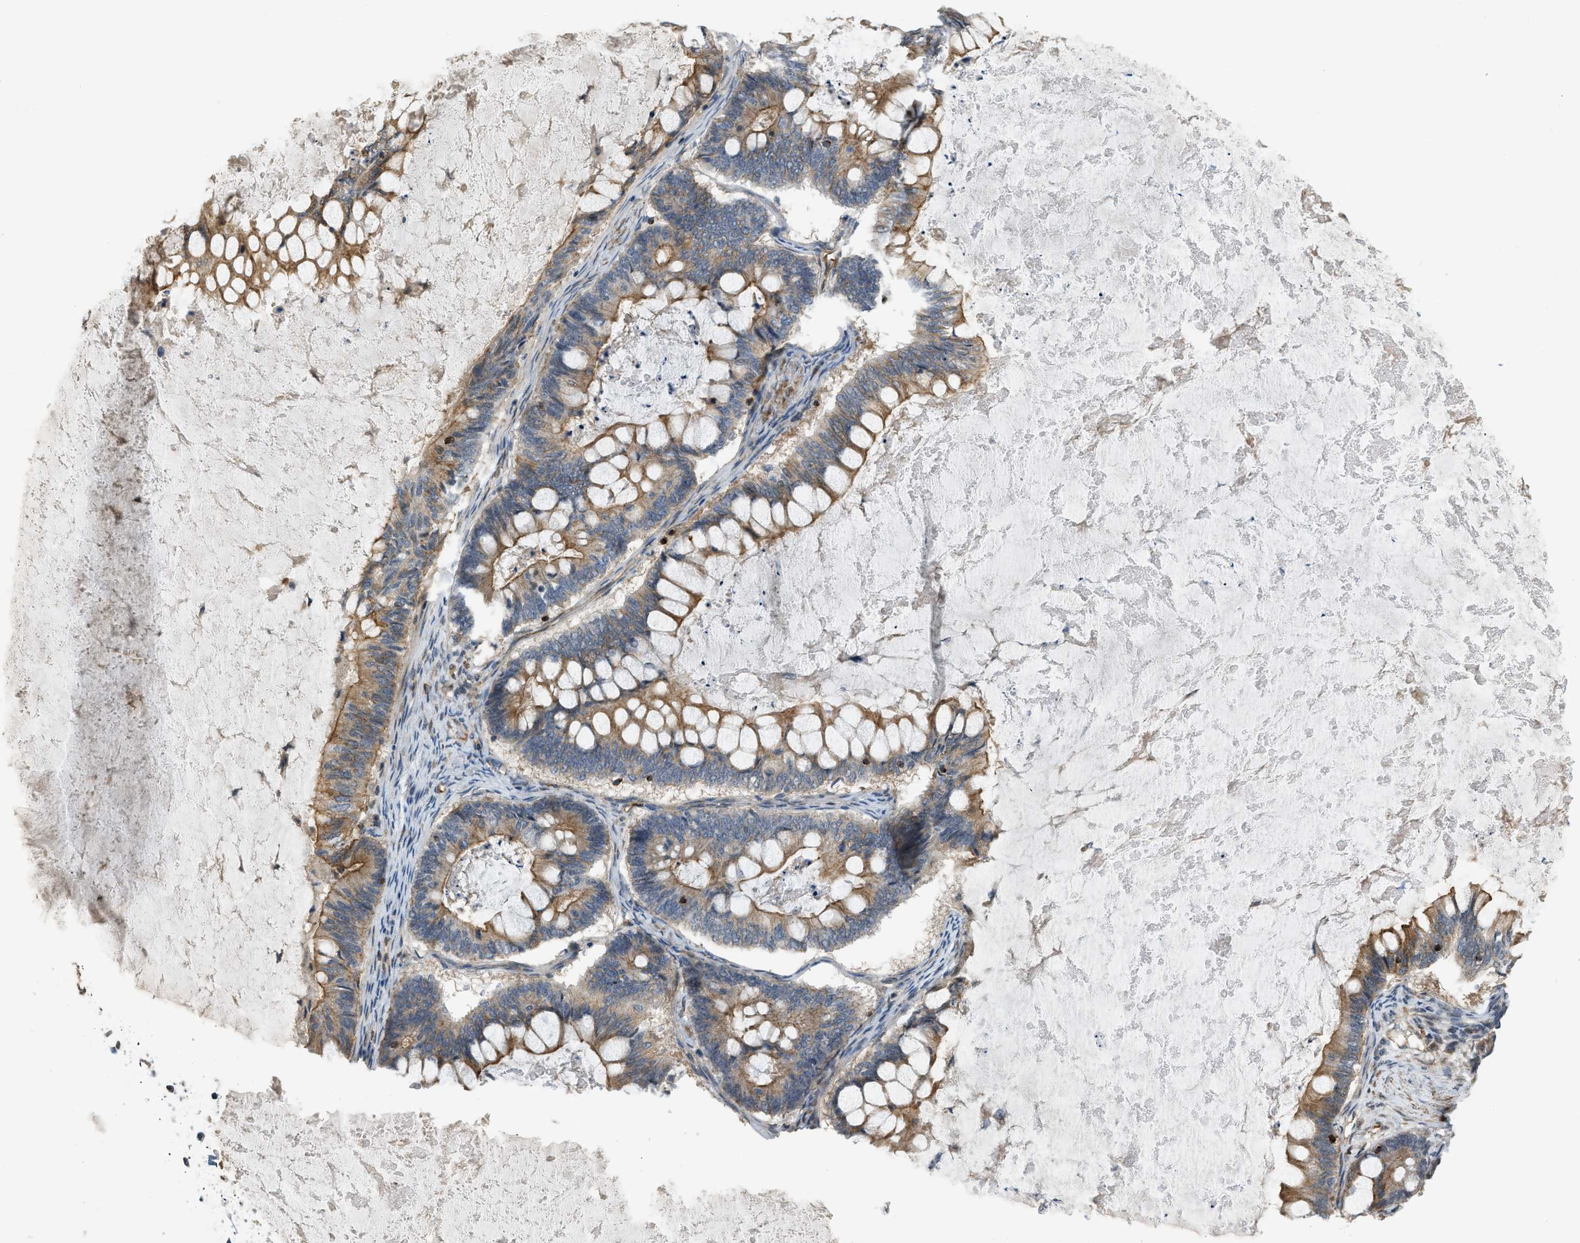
{"staining": {"intensity": "moderate", "quantity": ">75%", "location": "cytoplasmic/membranous"}, "tissue": "ovarian cancer", "cell_type": "Tumor cells", "image_type": "cancer", "snomed": [{"axis": "morphology", "description": "Cystadenocarcinoma, mucinous, NOS"}, {"axis": "topography", "description": "Ovary"}], "caption": "This micrograph displays mucinous cystadenocarcinoma (ovarian) stained with immunohistochemistry to label a protein in brown. The cytoplasmic/membranous of tumor cells show moderate positivity for the protein. Nuclei are counter-stained blue.", "gene": "KIAA1671", "patient": {"sex": "female", "age": 61}}